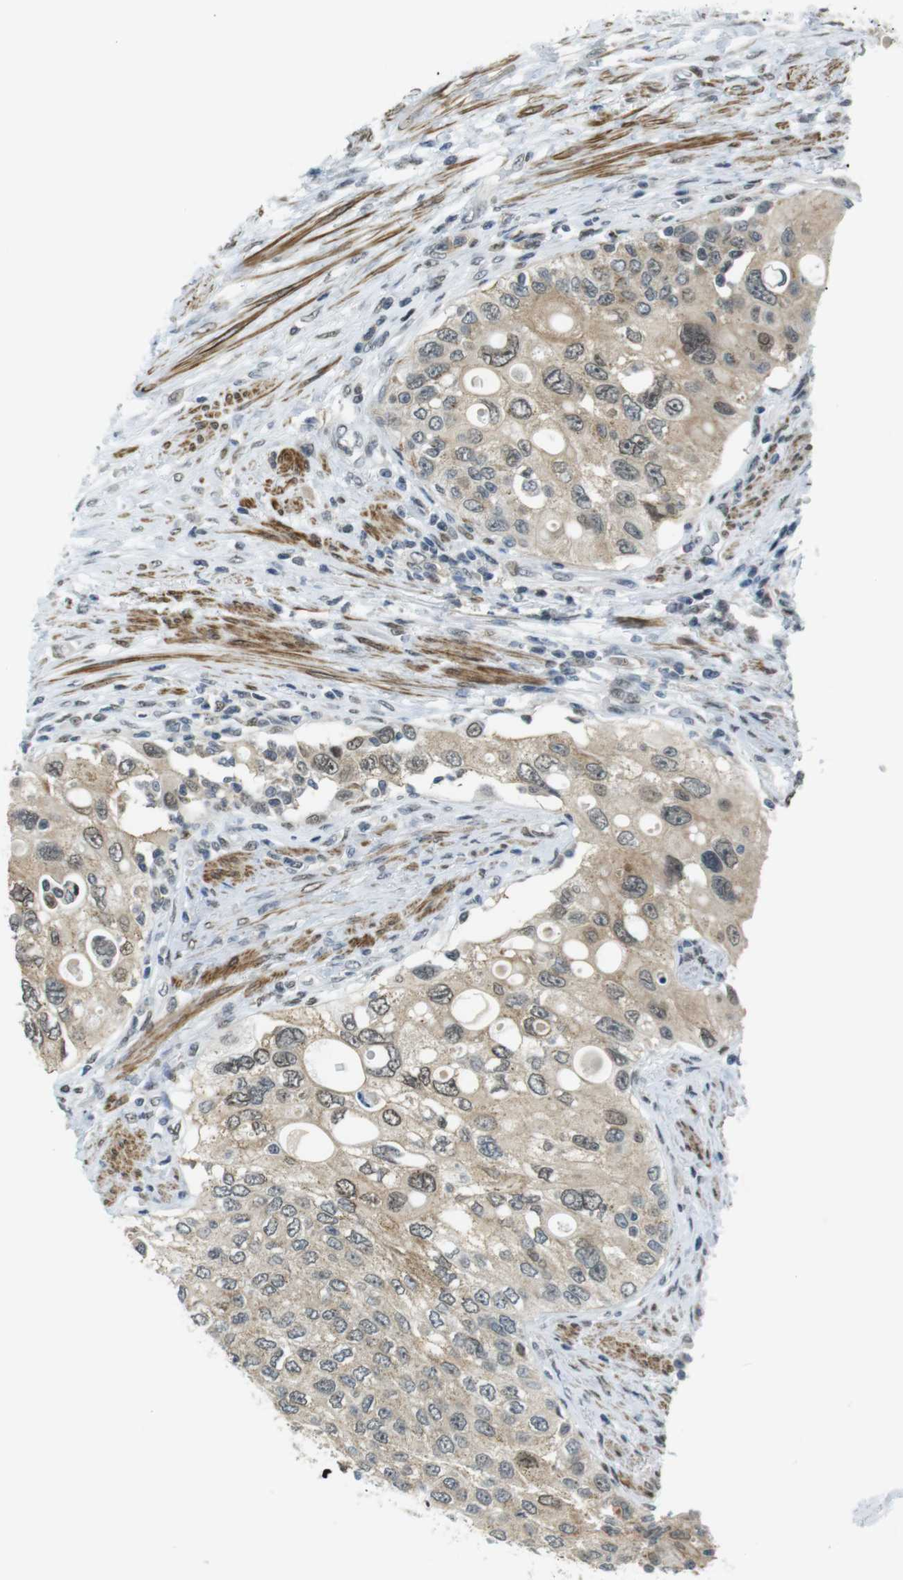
{"staining": {"intensity": "weak", "quantity": "25%-75%", "location": "cytoplasmic/membranous,nuclear"}, "tissue": "urothelial cancer", "cell_type": "Tumor cells", "image_type": "cancer", "snomed": [{"axis": "morphology", "description": "Urothelial carcinoma, High grade"}, {"axis": "topography", "description": "Urinary bladder"}], "caption": "Urothelial cancer stained with DAB IHC reveals low levels of weak cytoplasmic/membranous and nuclear positivity in about 25%-75% of tumor cells.", "gene": "USP7", "patient": {"sex": "female", "age": 56}}